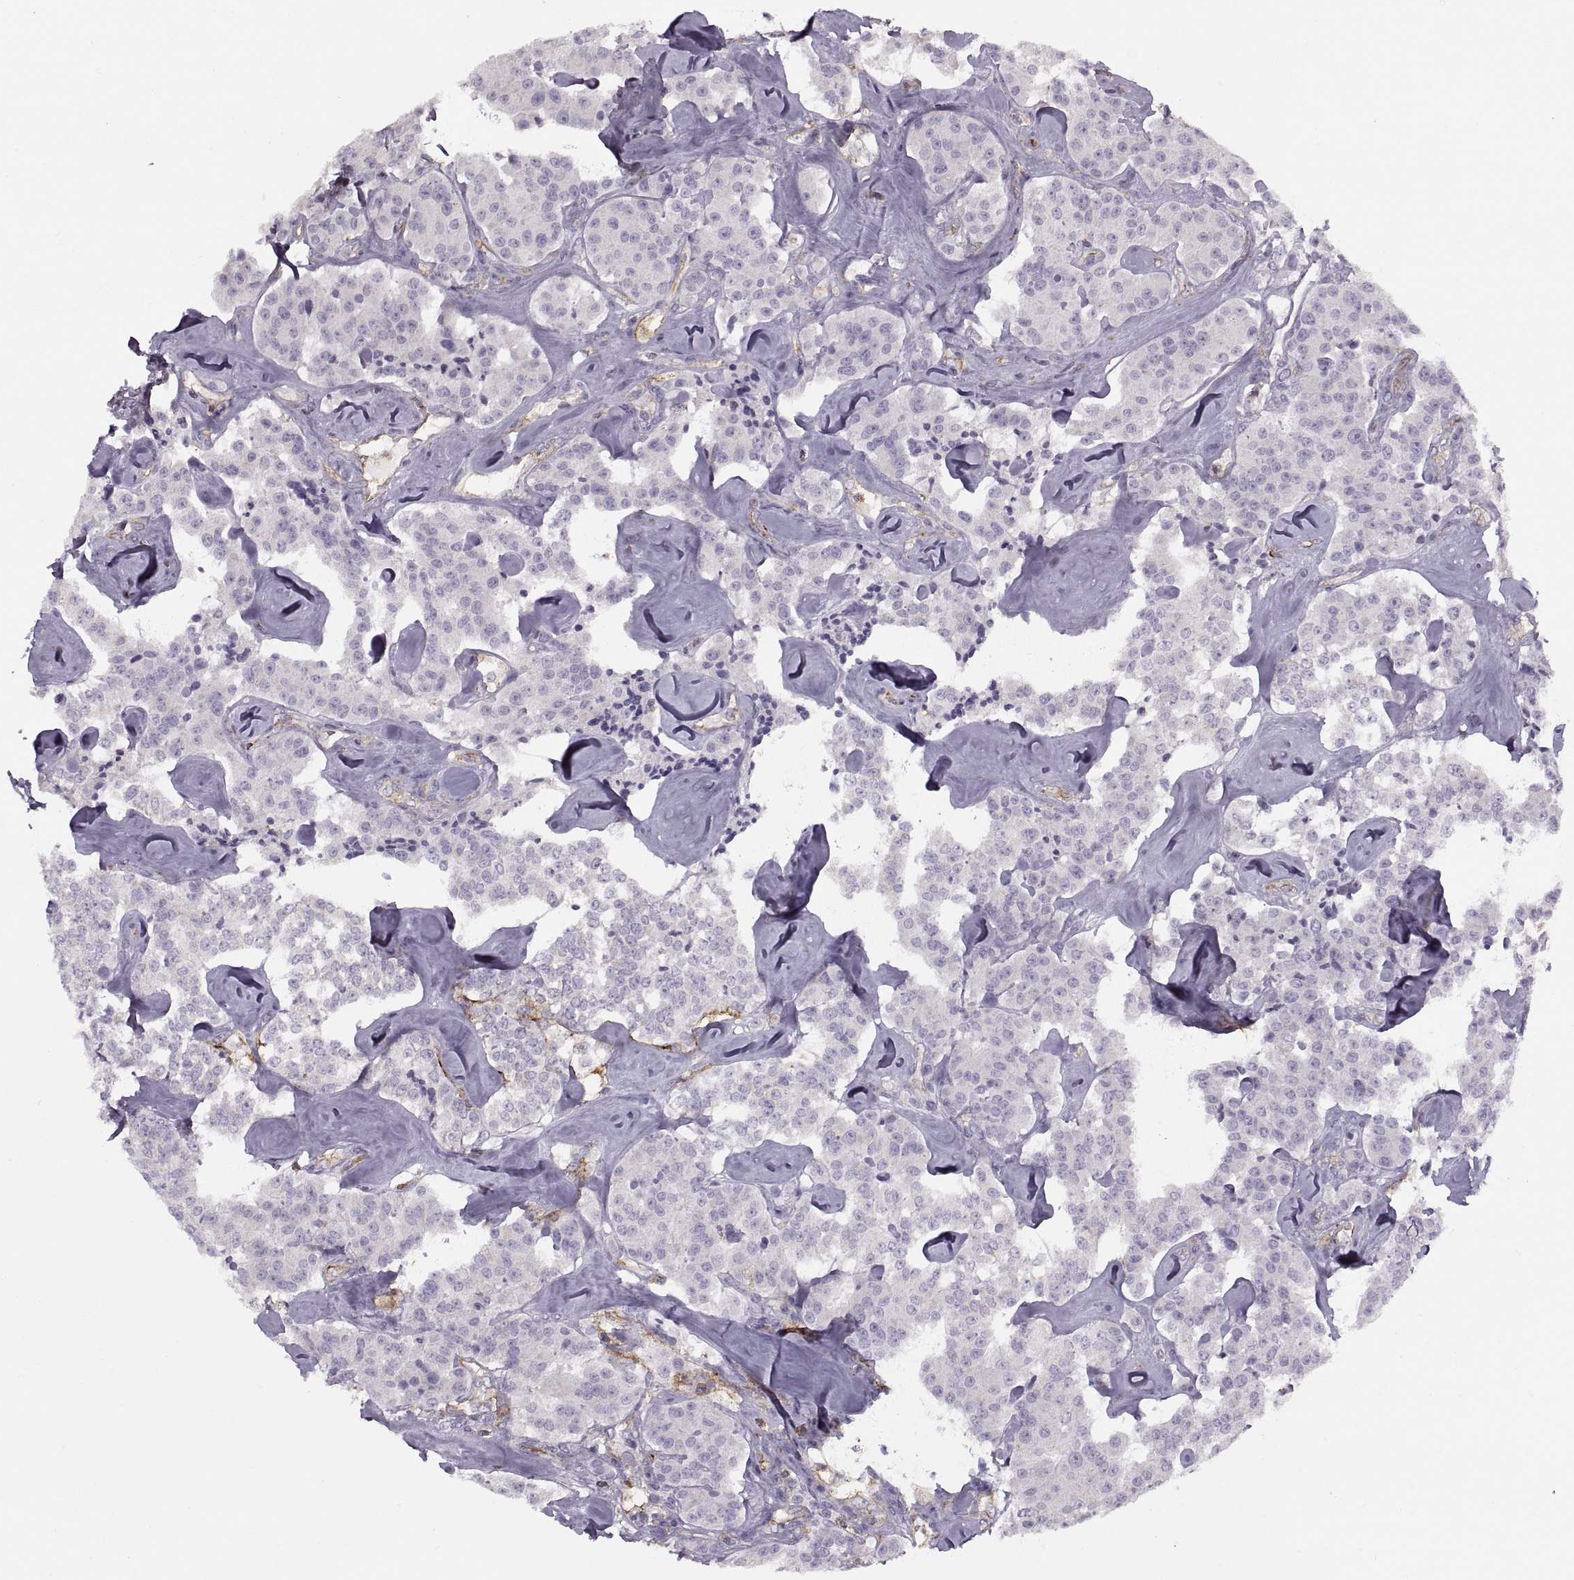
{"staining": {"intensity": "negative", "quantity": "none", "location": "none"}, "tissue": "carcinoid", "cell_type": "Tumor cells", "image_type": "cancer", "snomed": [{"axis": "morphology", "description": "Carcinoid, malignant, NOS"}, {"axis": "topography", "description": "Pancreas"}], "caption": "The immunohistochemistry (IHC) image has no significant expression in tumor cells of carcinoid tissue.", "gene": "RALB", "patient": {"sex": "male", "age": 41}}